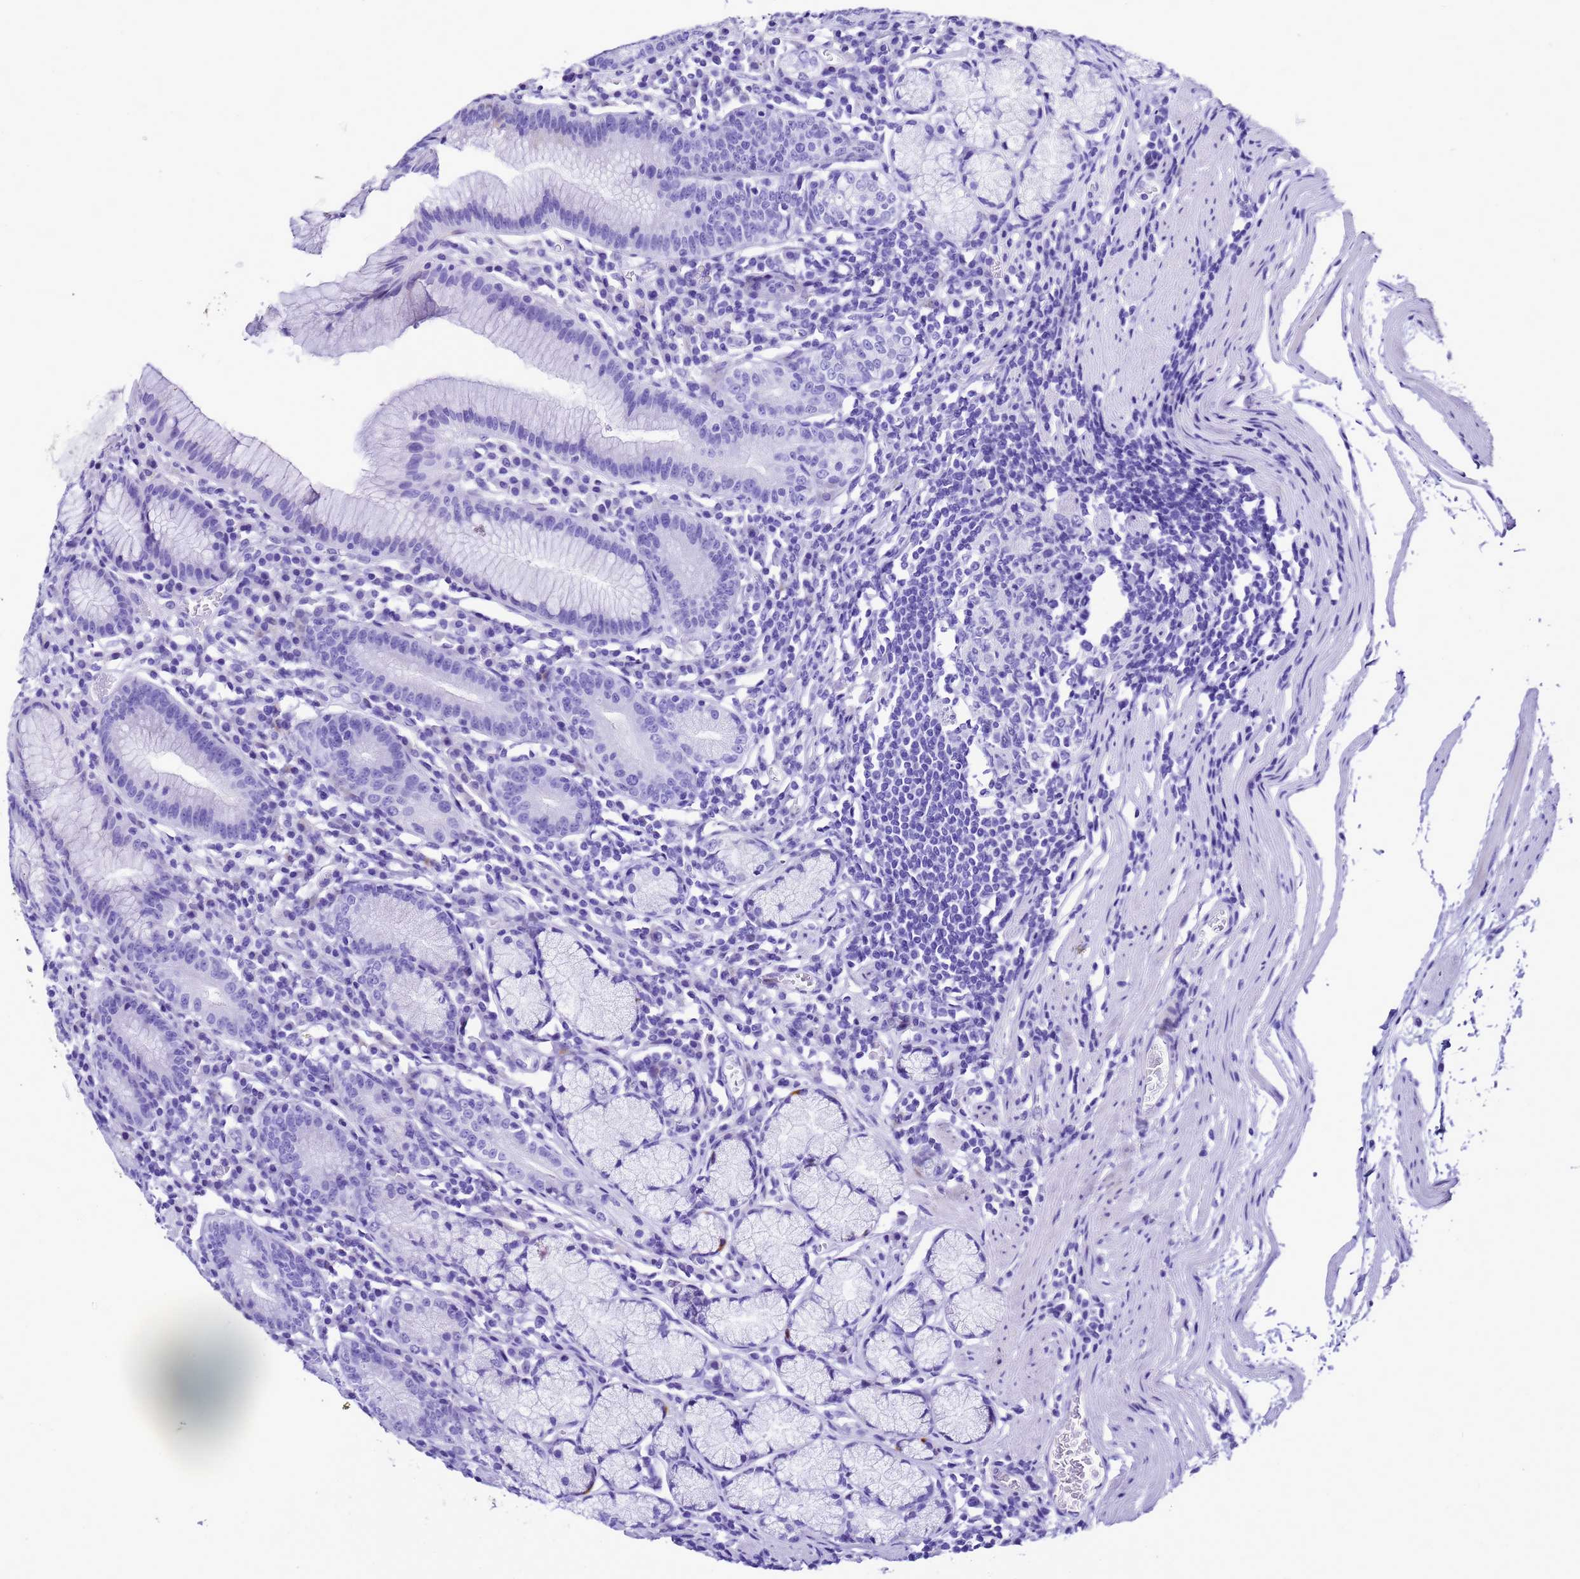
{"staining": {"intensity": "negative", "quantity": "none", "location": "none"}, "tissue": "stomach", "cell_type": "Glandular cells", "image_type": "normal", "snomed": [{"axis": "morphology", "description": "Normal tissue, NOS"}, {"axis": "topography", "description": "Stomach"}], "caption": "Stomach stained for a protein using immunohistochemistry displays no staining glandular cells.", "gene": "UGT2A1", "patient": {"sex": "male", "age": 55}}